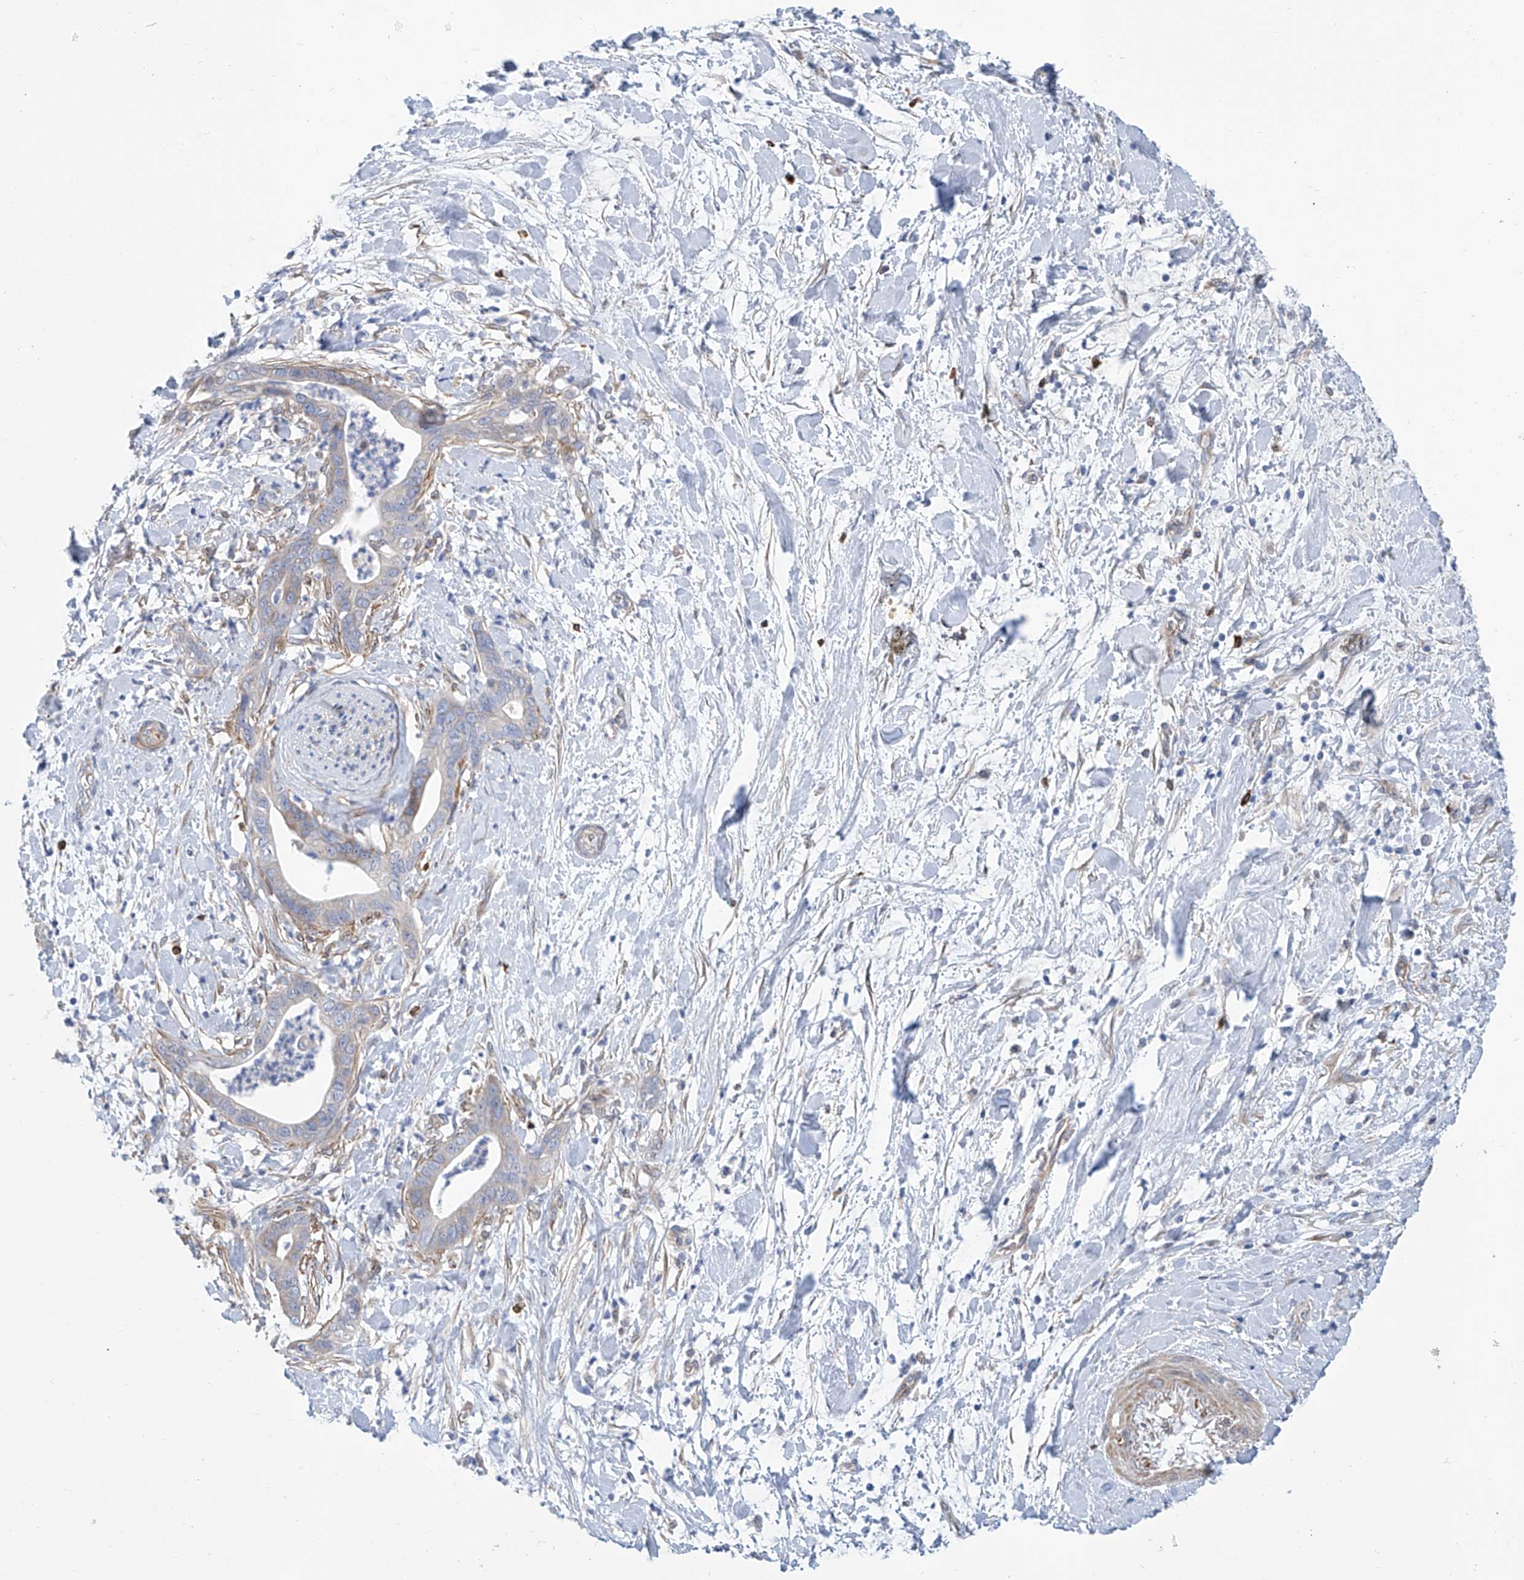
{"staining": {"intensity": "negative", "quantity": "none", "location": "none"}, "tissue": "pancreatic cancer", "cell_type": "Tumor cells", "image_type": "cancer", "snomed": [{"axis": "morphology", "description": "Adenocarcinoma, NOS"}, {"axis": "topography", "description": "Pancreas"}], "caption": "Image shows no protein expression in tumor cells of adenocarcinoma (pancreatic) tissue.", "gene": "TNN", "patient": {"sex": "female", "age": 78}}